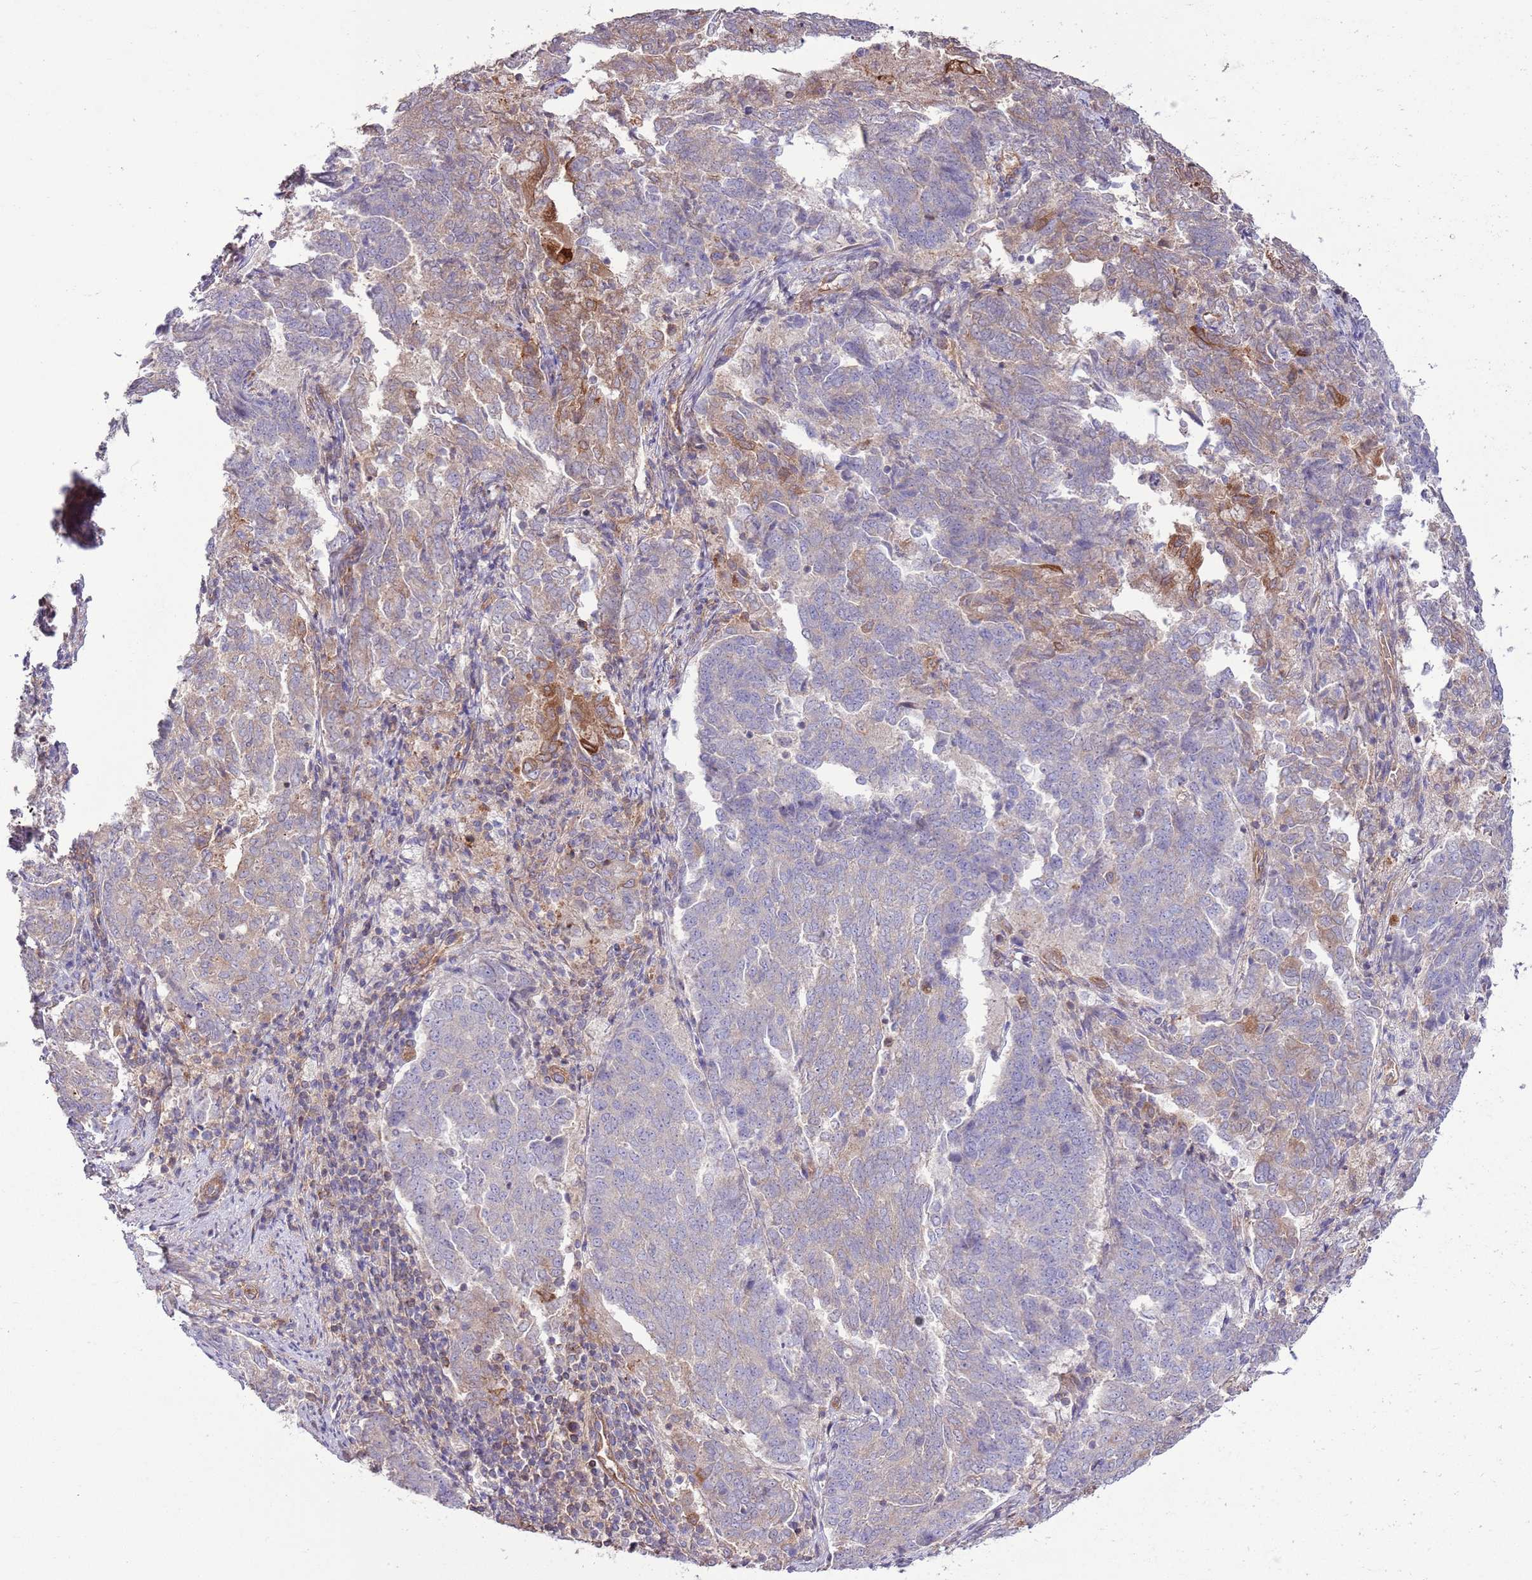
{"staining": {"intensity": "weak", "quantity": "25%-75%", "location": "cytoplasmic/membranous"}, "tissue": "endometrial cancer", "cell_type": "Tumor cells", "image_type": "cancer", "snomed": [{"axis": "morphology", "description": "Adenocarcinoma, NOS"}, {"axis": "topography", "description": "Endometrium"}], "caption": "Endometrial cancer stained with DAB immunohistochemistry exhibits low levels of weak cytoplasmic/membranous expression in approximately 25%-75% of tumor cells. The protein is shown in brown color, while the nuclei are stained blue.", "gene": "LPIN2", "patient": {"sex": "female", "age": 80}}